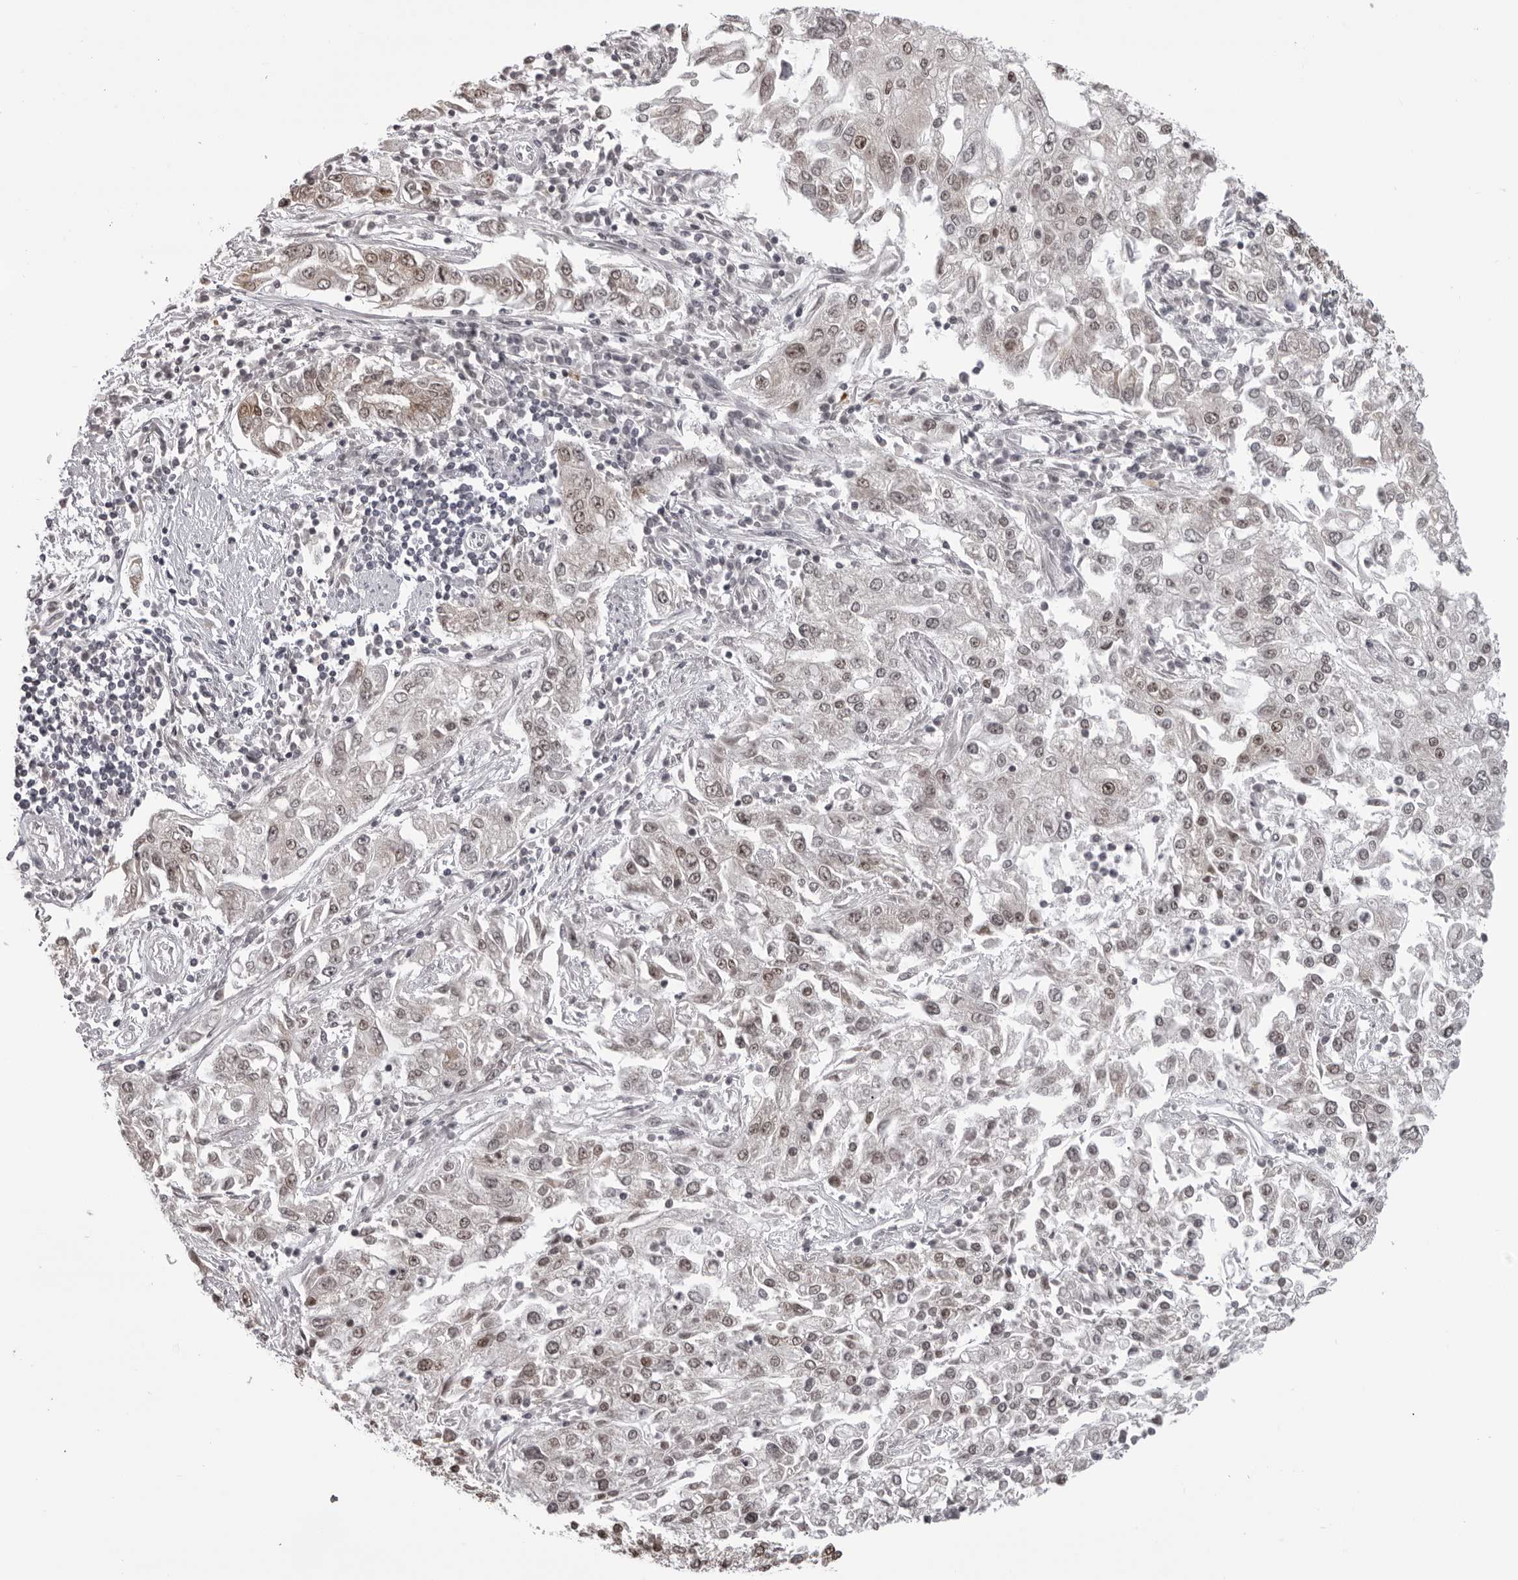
{"staining": {"intensity": "weak", "quantity": "25%-75%", "location": "nuclear"}, "tissue": "endometrial cancer", "cell_type": "Tumor cells", "image_type": "cancer", "snomed": [{"axis": "morphology", "description": "Adenocarcinoma, NOS"}, {"axis": "topography", "description": "Endometrium"}], "caption": "Protein staining by IHC demonstrates weak nuclear staining in approximately 25%-75% of tumor cells in adenocarcinoma (endometrial).", "gene": "HEXIM2", "patient": {"sex": "female", "age": 49}}